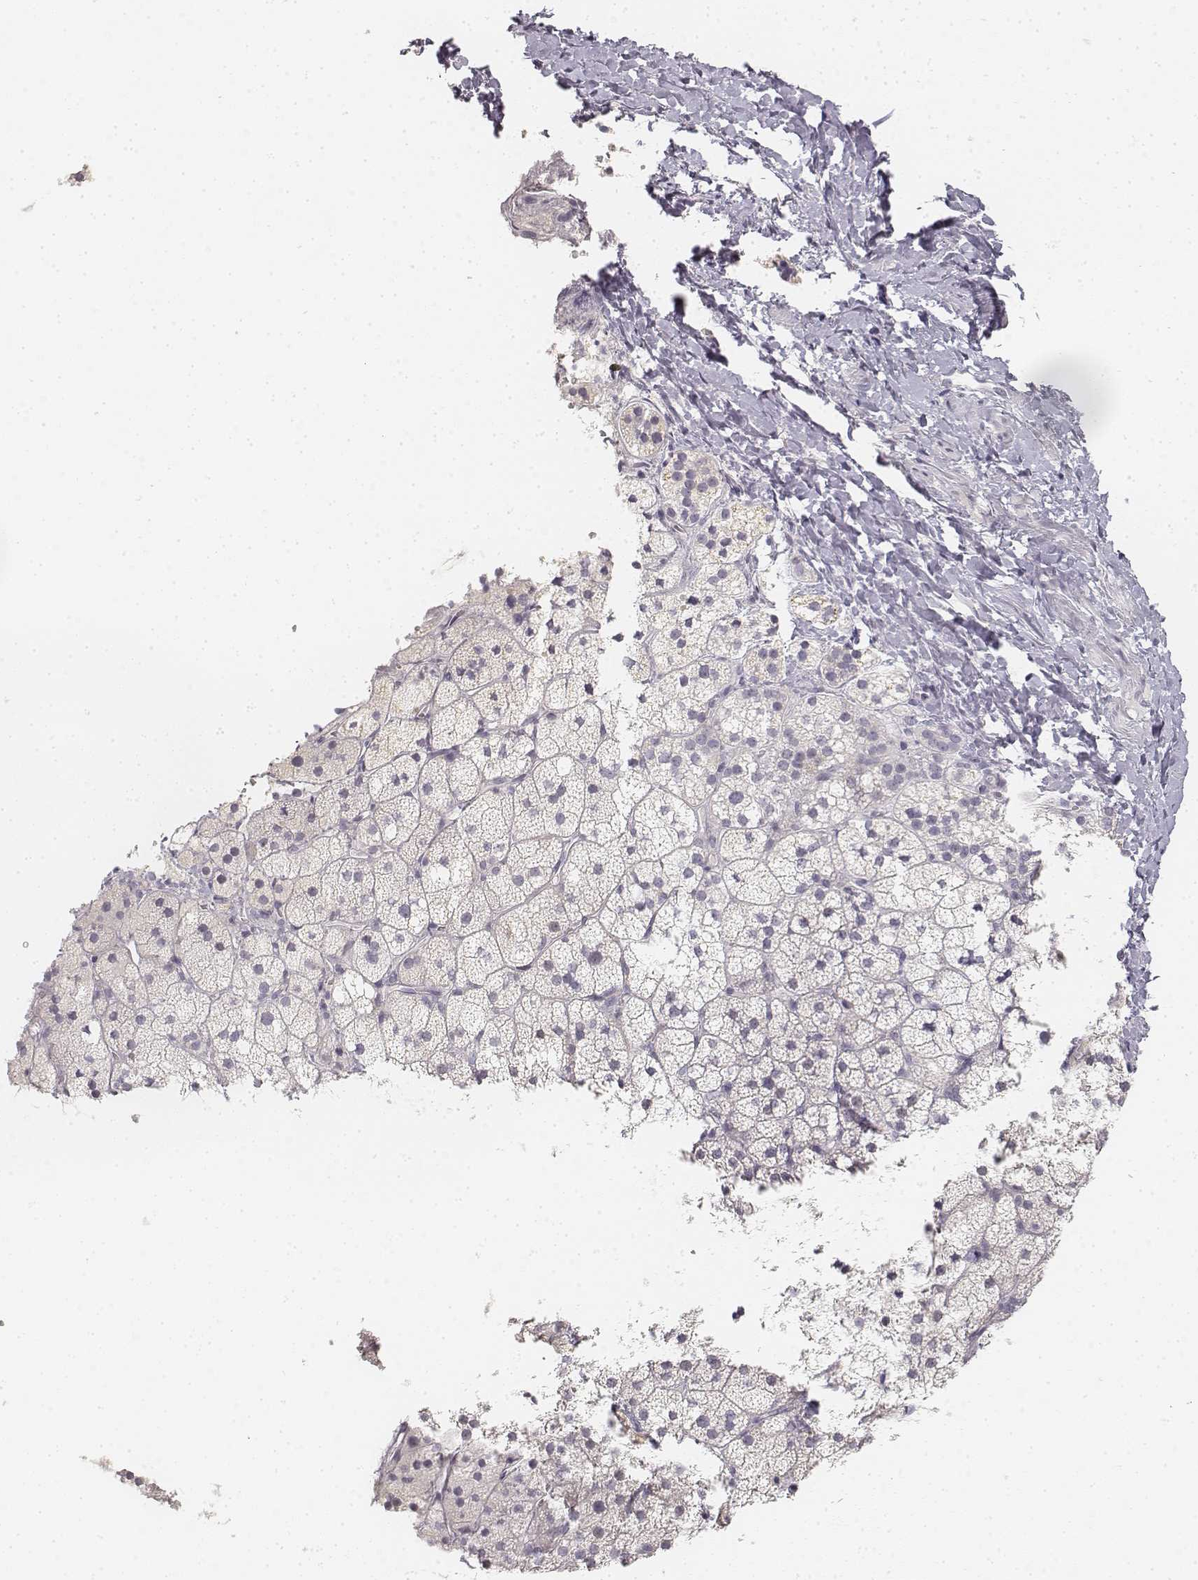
{"staining": {"intensity": "negative", "quantity": "none", "location": "none"}, "tissue": "adrenal gland", "cell_type": "Glandular cells", "image_type": "normal", "snomed": [{"axis": "morphology", "description": "Normal tissue, NOS"}, {"axis": "topography", "description": "Adrenal gland"}], "caption": "IHC histopathology image of benign adrenal gland: adrenal gland stained with DAB displays no significant protein staining in glandular cells.", "gene": "DSG4", "patient": {"sex": "male", "age": 53}}